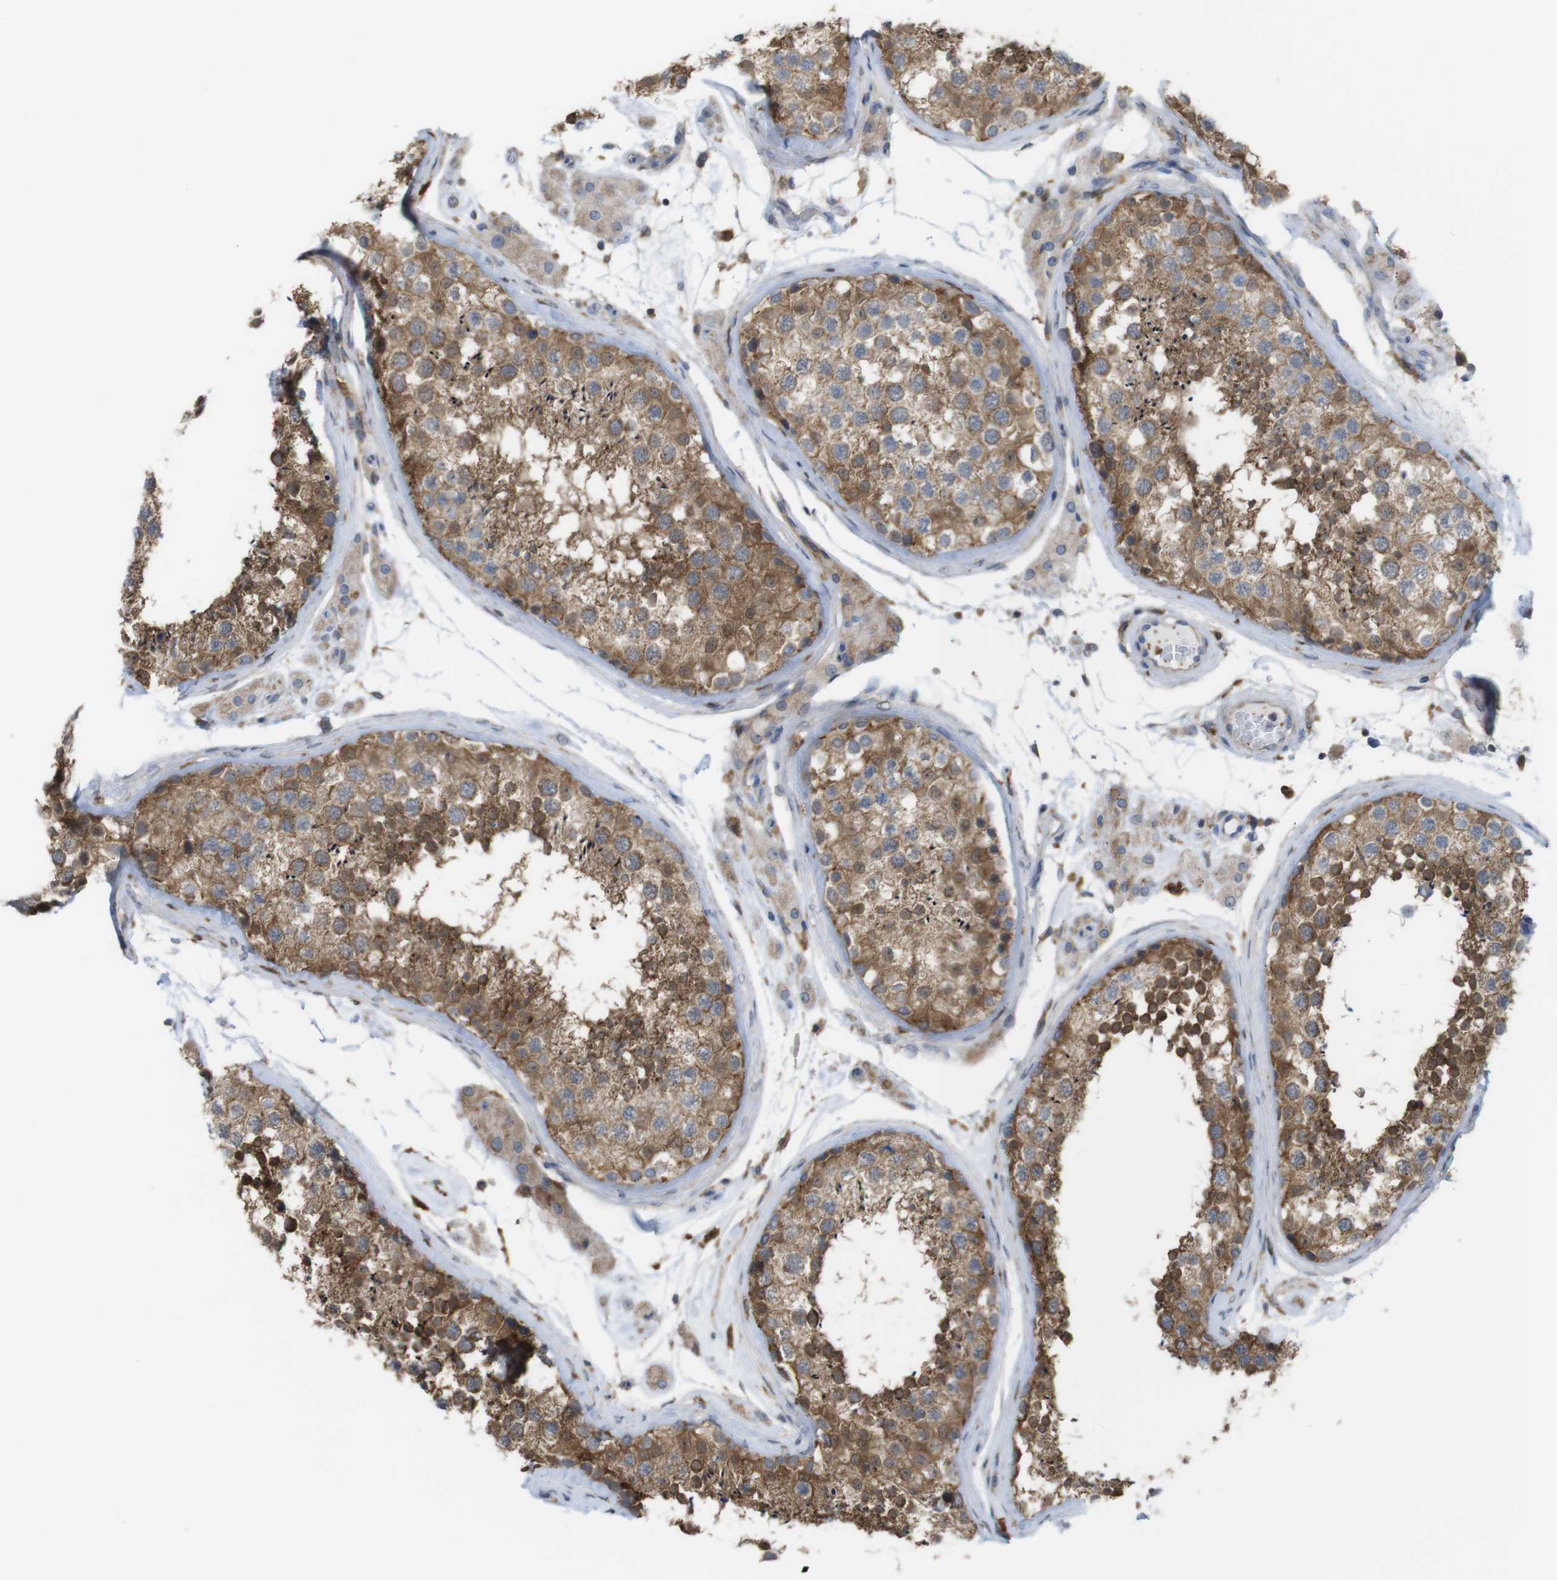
{"staining": {"intensity": "moderate", "quantity": ">75%", "location": "cytoplasmic/membranous"}, "tissue": "testis", "cell_type": "Cells in seminiferous ducts", "image_type": "normal", "snomed": [{"axis": "morphology", "description": "Normal tissue, NOS"}, {"axis": "topography", "description": "Testis"}], "caption": "Immunohistochemistry (IHC) (DAB) staining of benign testis demonstrates moderate cytoplasmic/membranous protein staining in about >75% of cells in seminiferous ducts.", "gene": "PRKCD", "patient": {"sex": "male", "age": 46}}